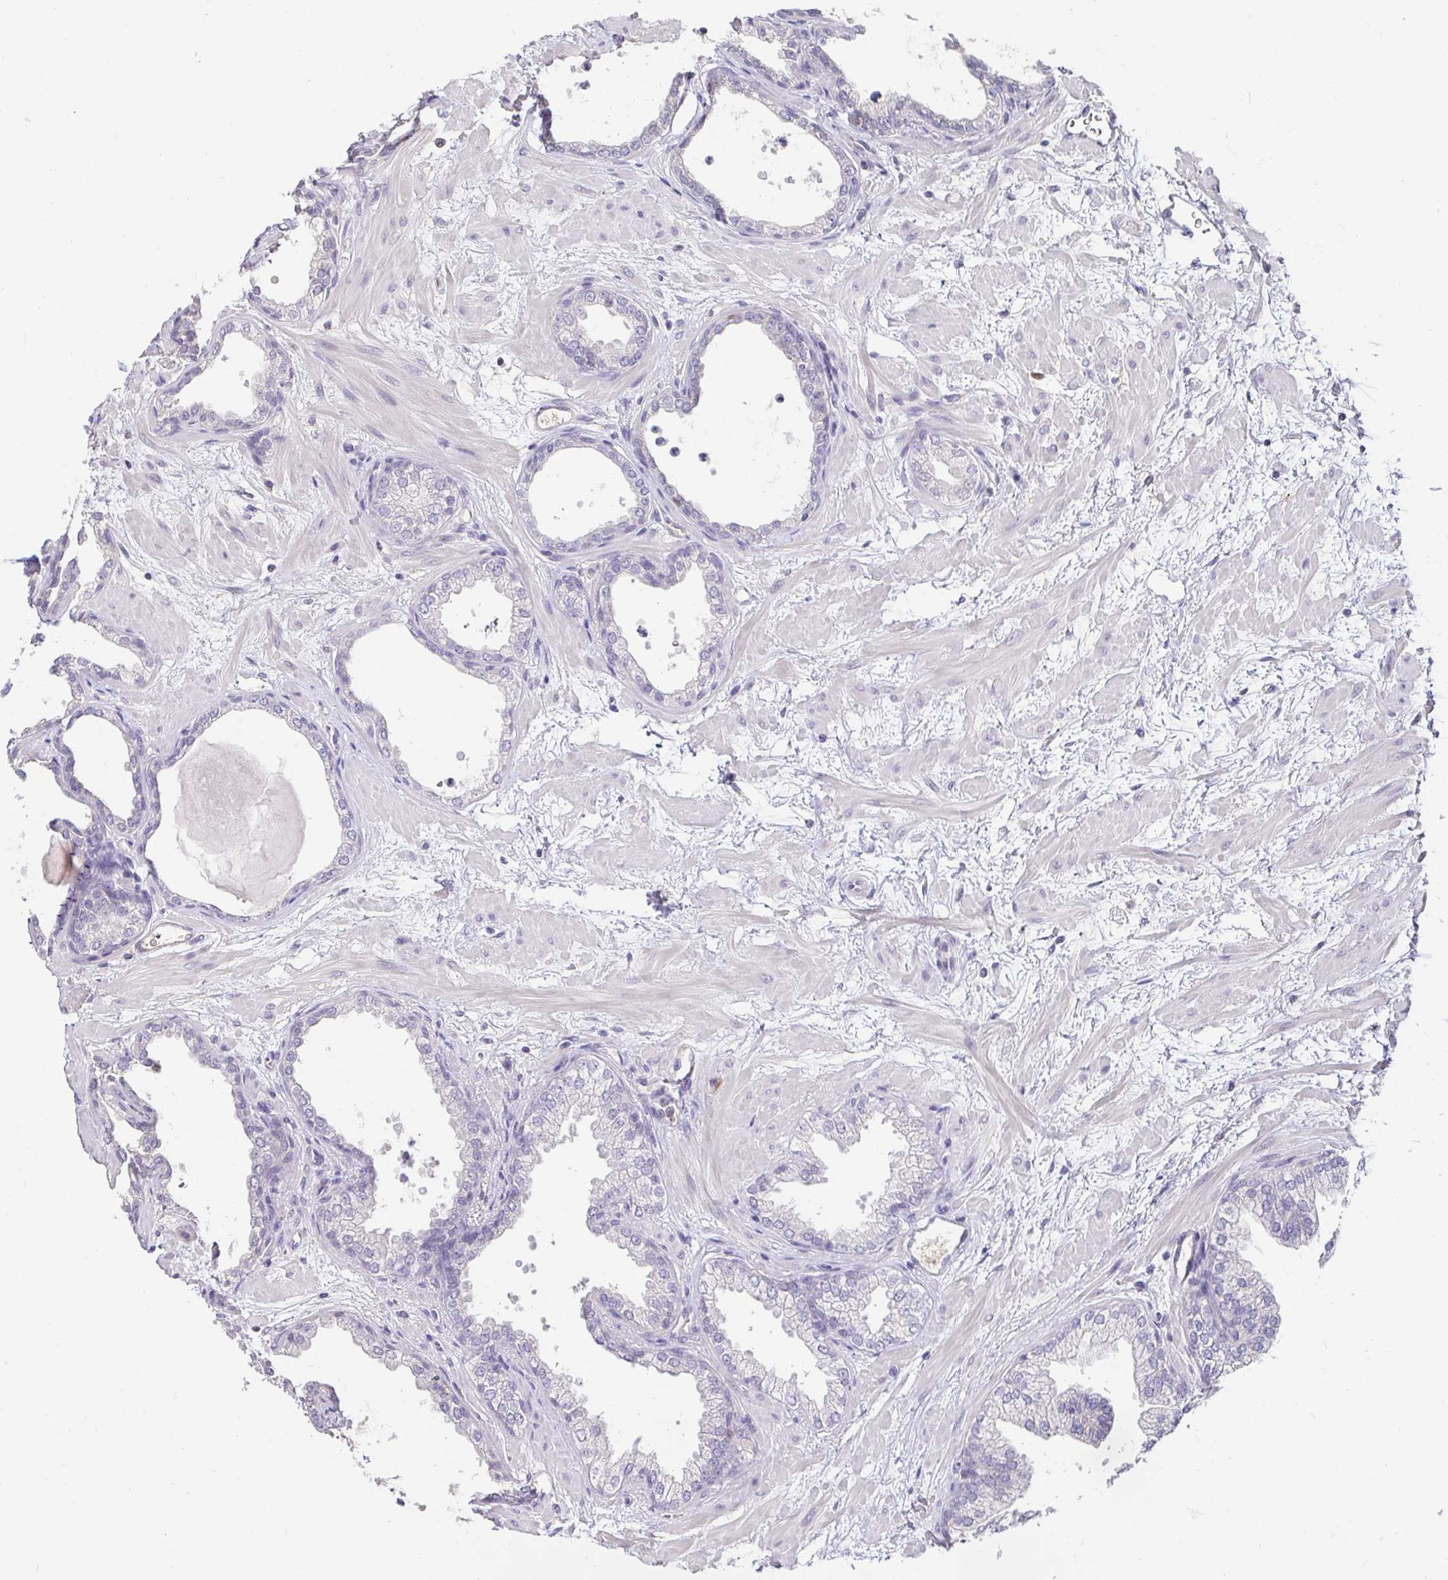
{"staining": {"intensity": "negative", "quantity": "none", "location": "none"}, "tissue": "prostate", "cell_type": "Glandular cells", "image_type": "normal", "snomed": [{"axis": "morphology", "description": "Normal tissue, NOS"}, {"axis": "topography", "description": "Prostate"}], "caption": "Prostate stained for a protein using IHC exhibits no positivity glandular cells.", "gene": "ANLN", "patient": {"sex": "male", "age": 37}}